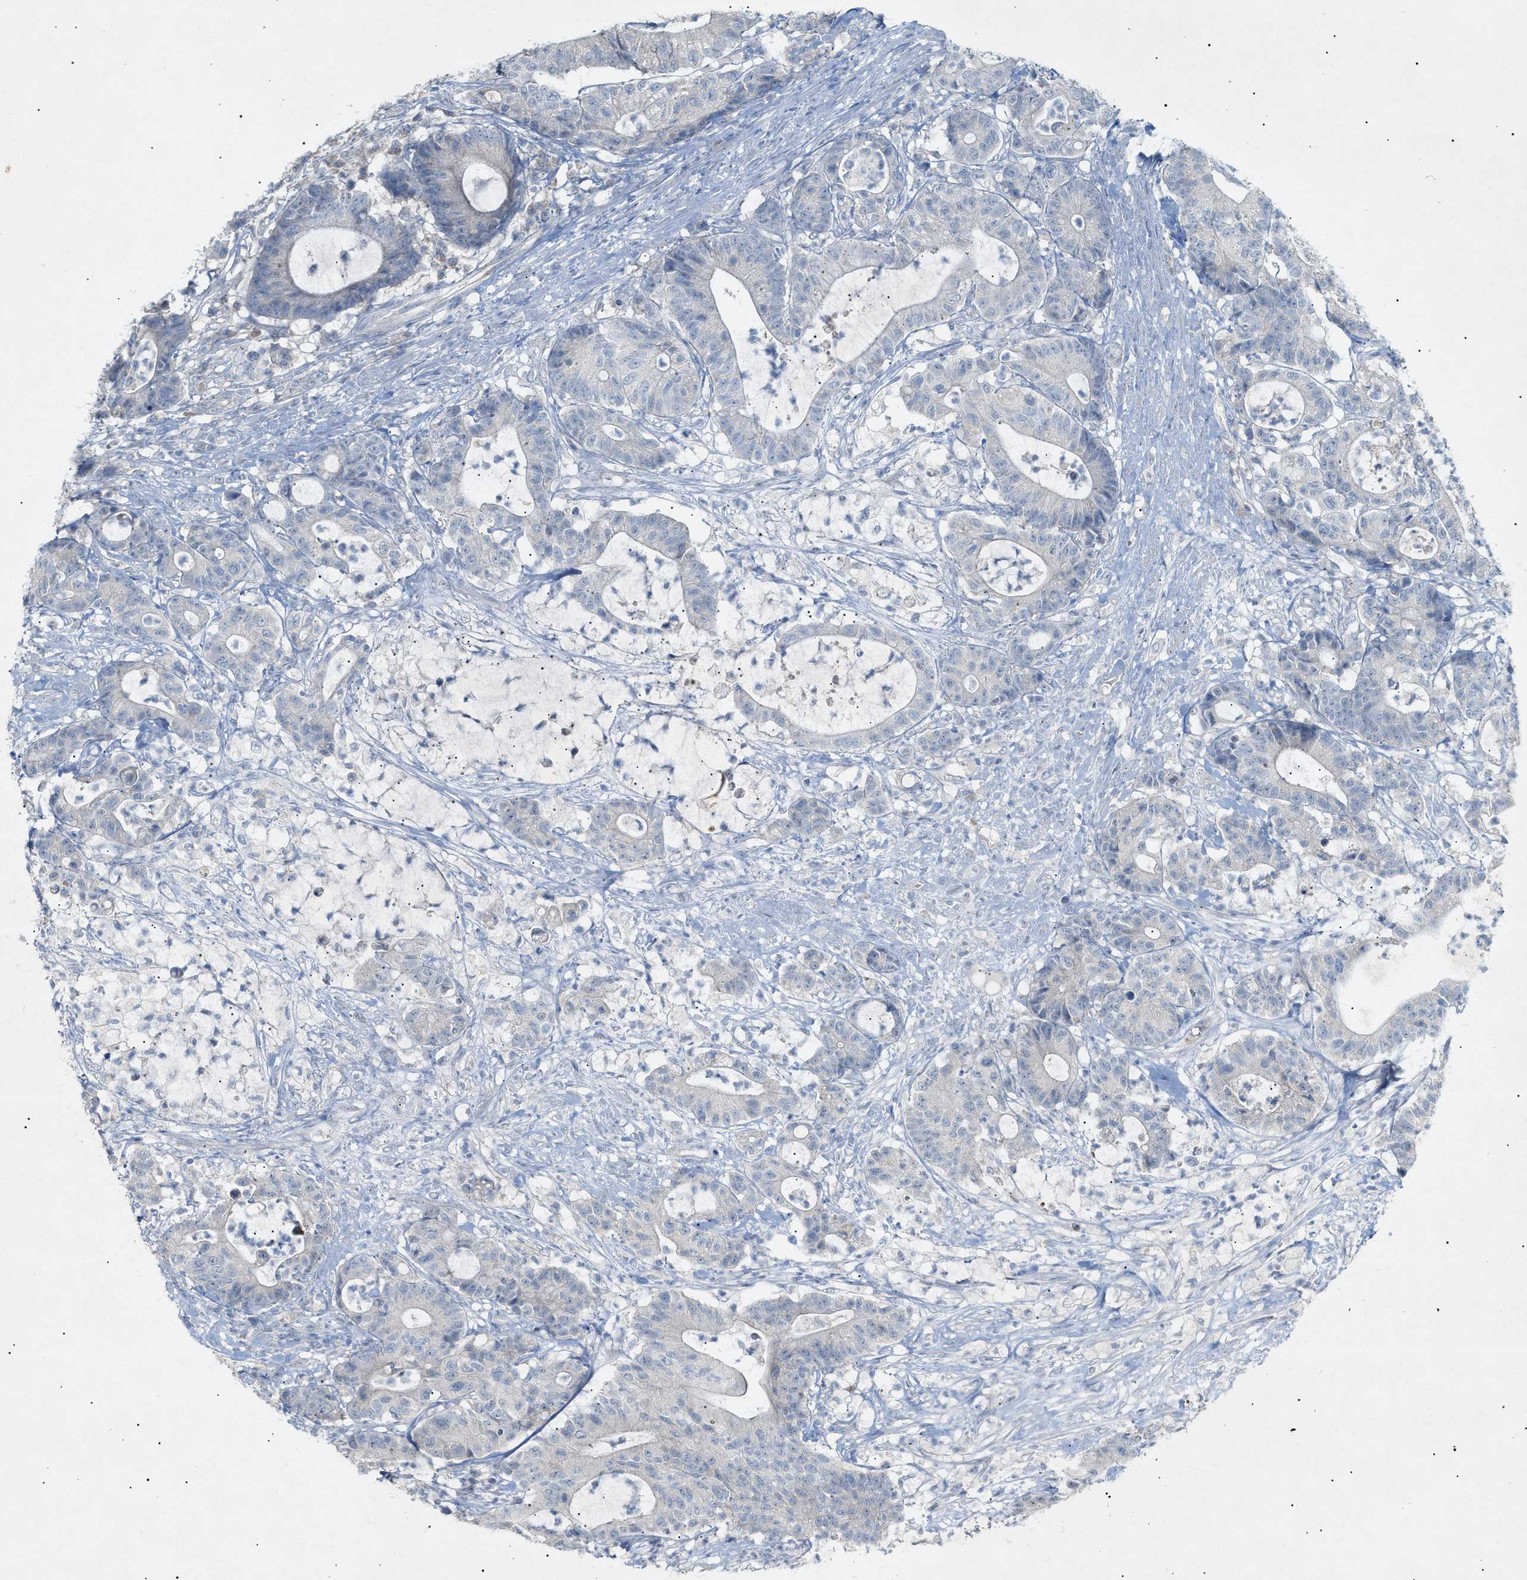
{"staining": {"intensity": "negative", "quantity": "none", "location": "none"}, "tissue": "colorectal cancer", "cell_type": "Tumor cells", "image_type": "cancer", "snomed": [{"axis": "morphology", "description": "Adenocarcinoma, NOS"}, {"axis": "topography", "description": "Colon"}], "caption": "Colorectal cancer stained for a protein using immunohistochemistry (IHC) demonstrates no expression tumor cells.", "gene": "SLC25A31", "patient": {"sex": "female", "age": 84}}